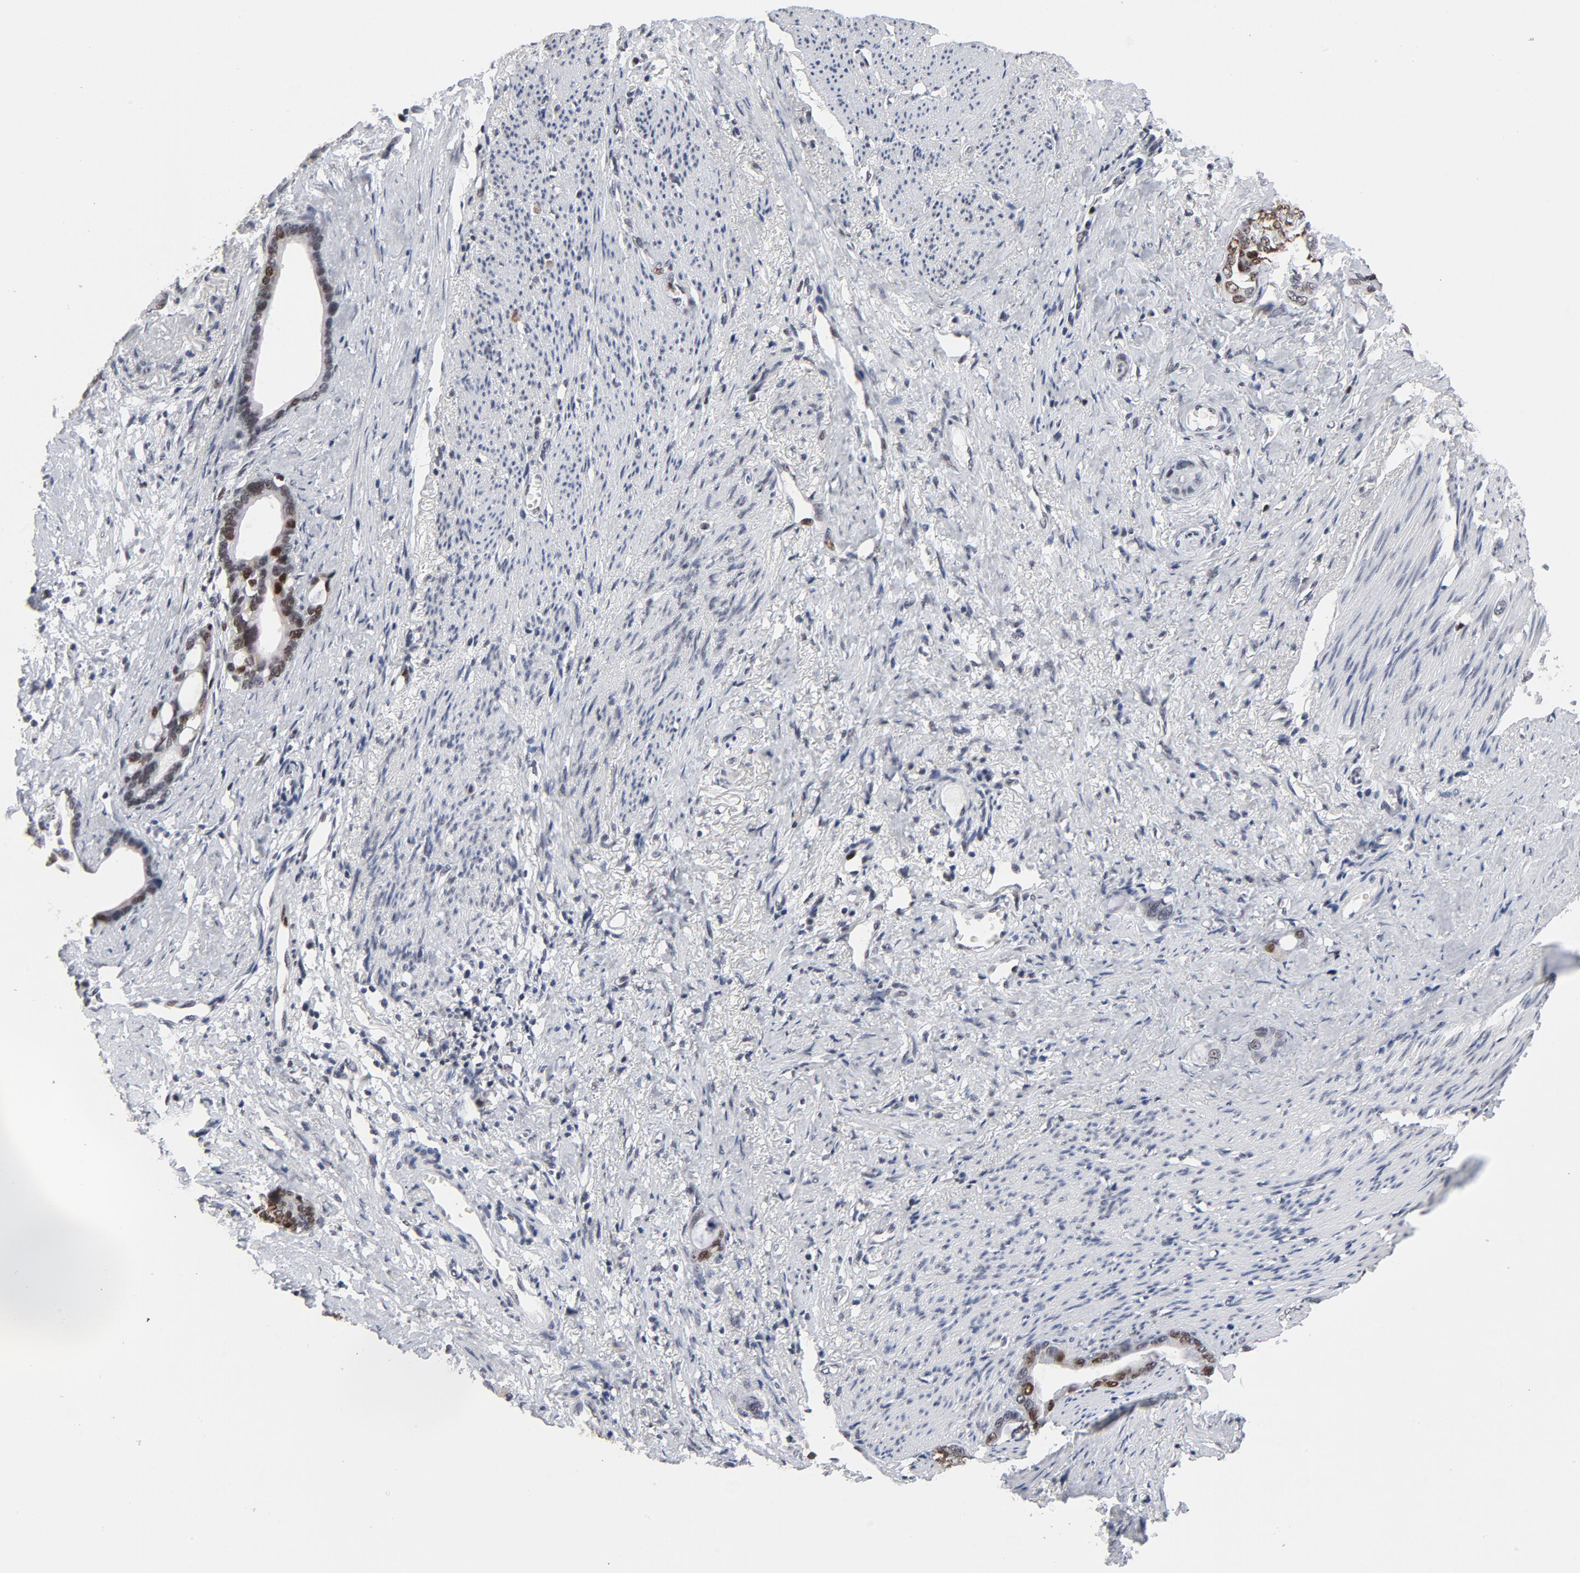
{"staining": {"intensity": "moderate", "quantity": "25%-75%", "location": "nuclear"}, "tissue": "stomach cancer", "cell_type": "Tumor cells", "image_type": "cancer", "snomed": [{"axis": "morphology", "description": "Adenocarcinoma, NOS"}, {"axis": "topography", "description": "Stomach"}], "caption": "Protein staining by immunohistochemistry (IHC) reveals moderate nuclear positivity in approximately 25%-75% of tumor cells in adenocarcinoma (stomach). The protein is shown in brown color, while the nuclei are stained blue.", "gene": "RFC4", "patient": {"sex": "female", "age": 75}}